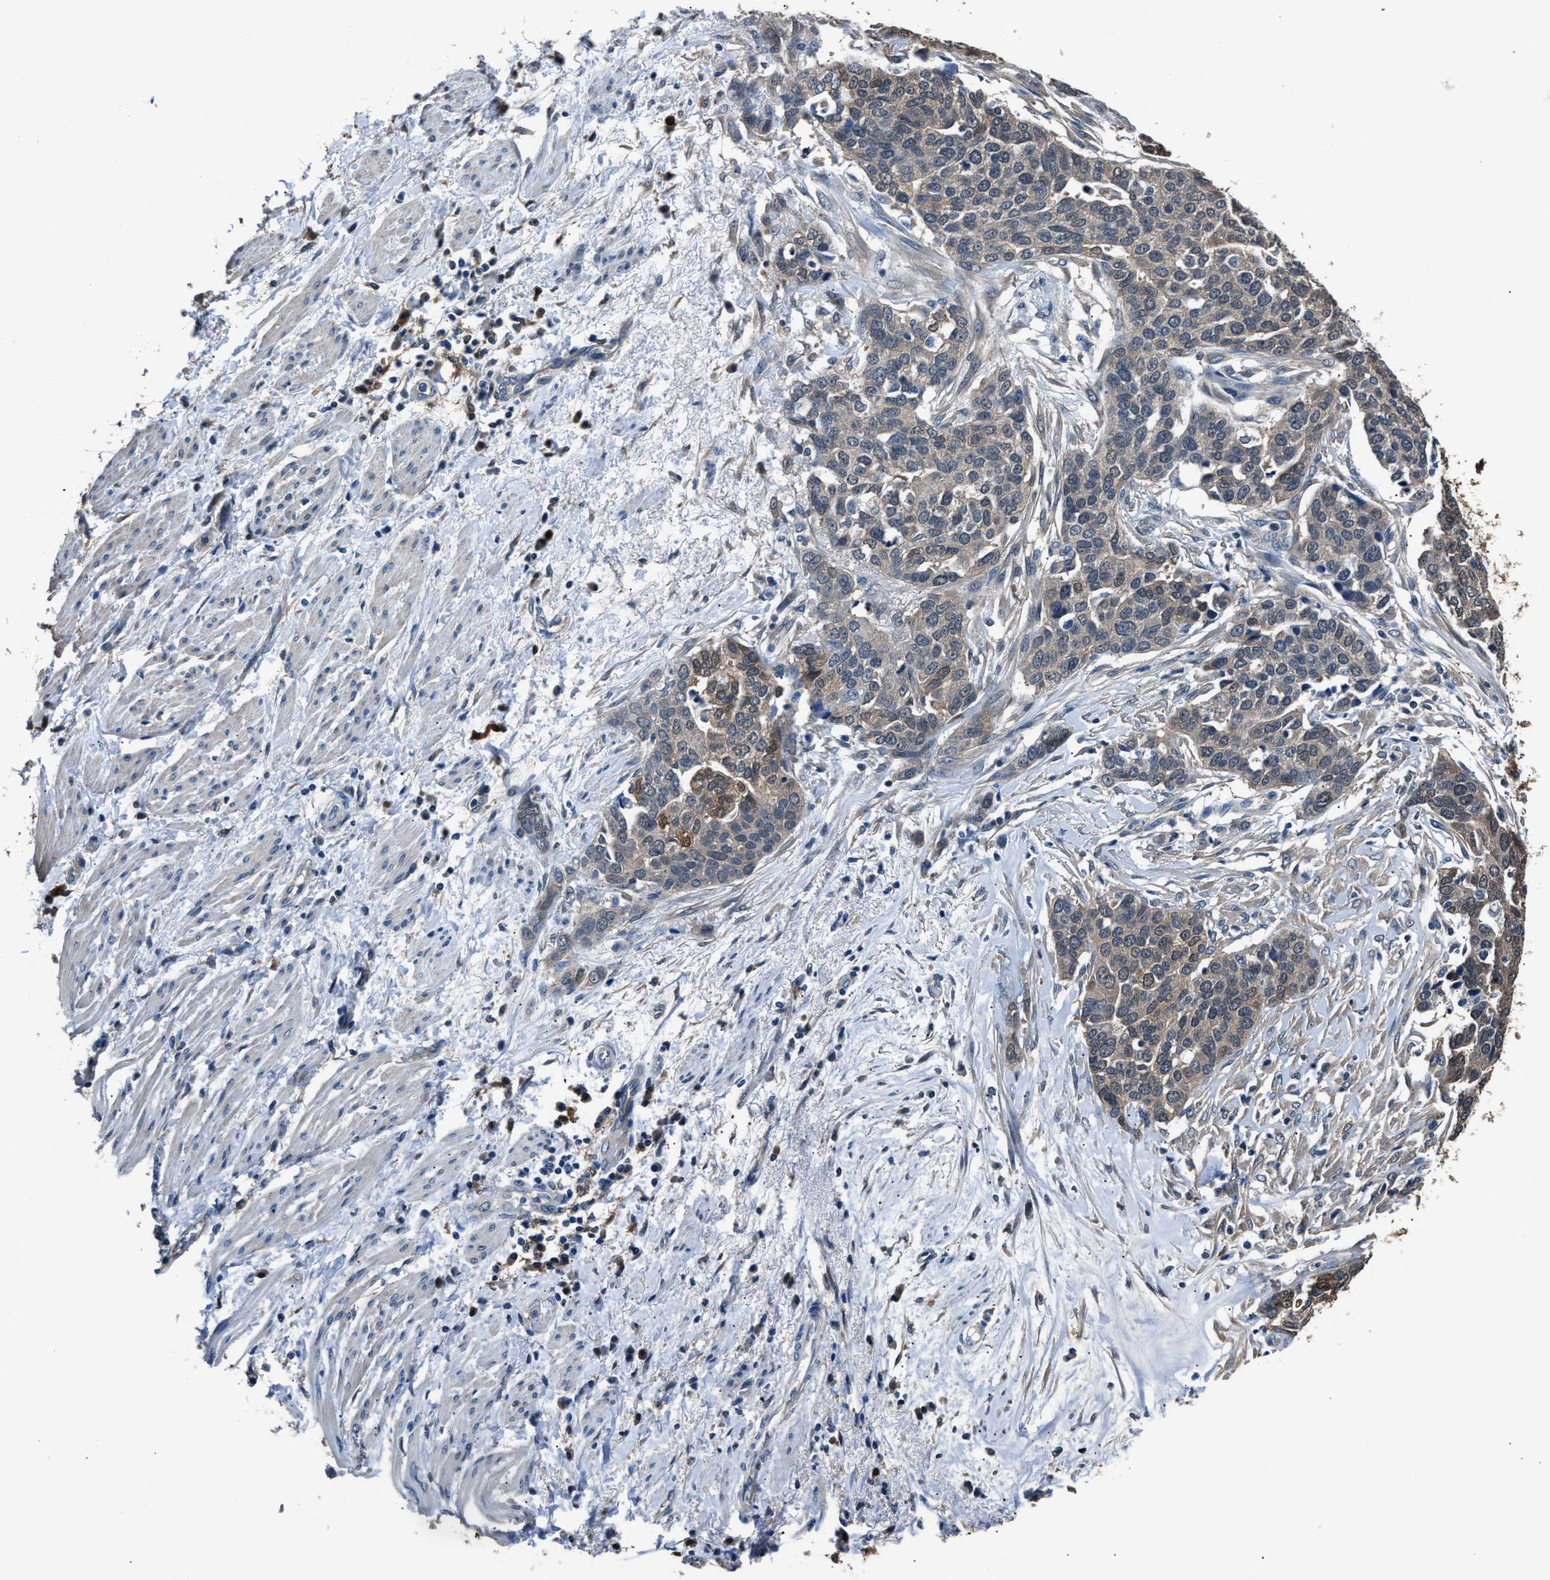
{"staining": {"intensity": "weak", "quantity": "25%-75%", "location": "cytoplasmic/membranous"}, "tissue": "ovarian cancer", "cell_type": "Tumor cells", "image_type": "cancer", "snomed": [{"axis": "morphology", "description": "Cystadenocarcinoma, serous, NOS"}, {"axis": "topography", "description": "Ovary"}], "caption": "IHC histopathology image of neoplastic tissue: human ovarian serous cystadenocarcinoma stained using immunohistochemistry (IHC) shows low levels of weak protein expression localized specifically in the cytoplasmic/membranous of tumor cells, appearing as a cytoplasmic/membranous brown color.", "gene": "GSTP1", "patient": {"sex": "female", "age": 44}}